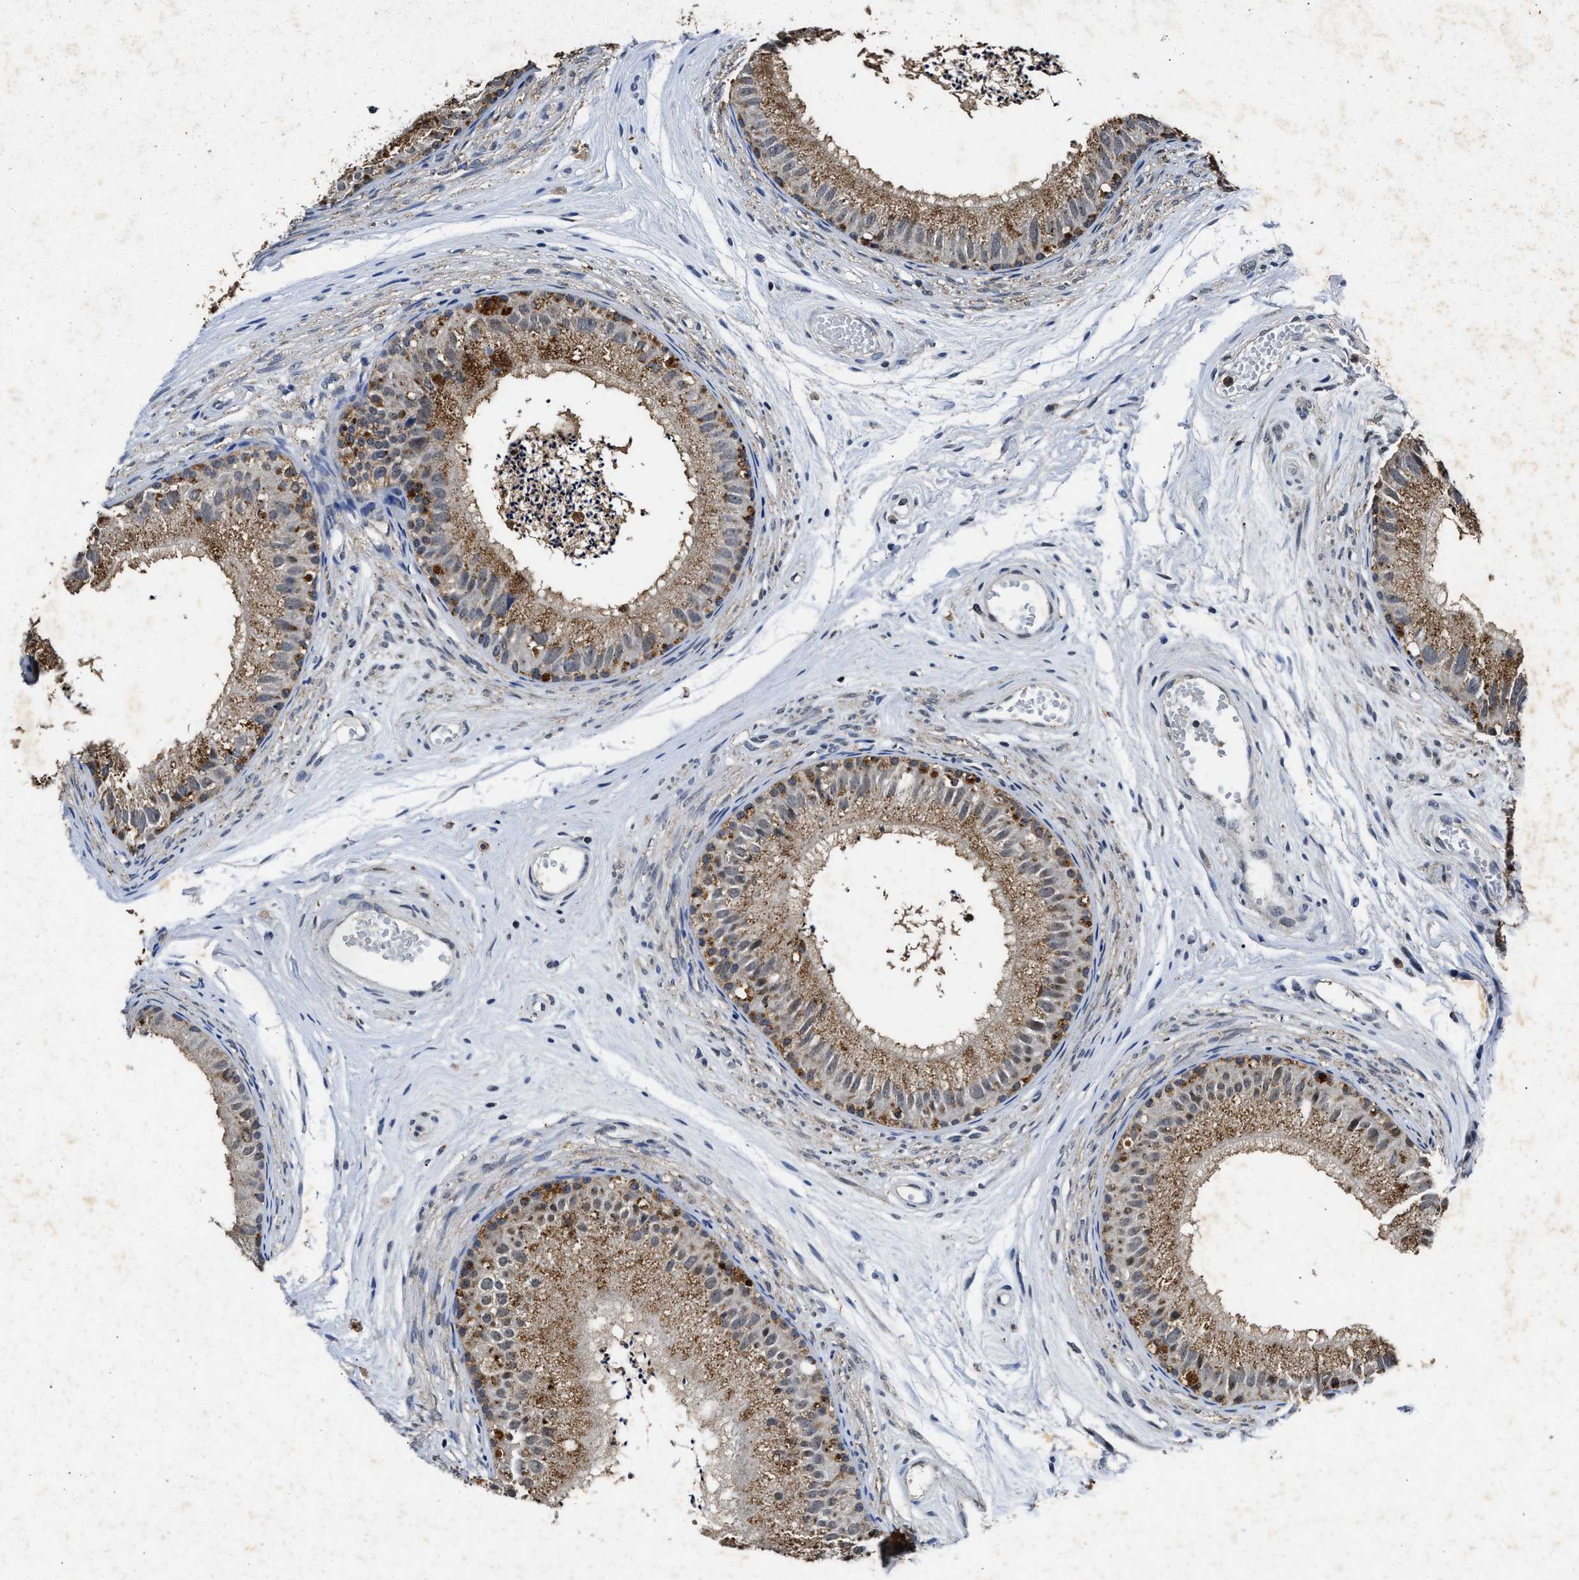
{"staining": {"intensity": "moderate", "quantity": ">75%", "location": "cytoplasmic/membranous"}, "tissue": "epididymis", "cell_type": "Glandular cells", "image_type": "normal", "snomed": [{"axis": "morphology", "description": "Normal tissue, NOS"}, {"axis": "topography", "description": "Epididymis"}], "caption": "Immunohistochemistry (IHC) photomicrograph of normal epididymis stained for a protein (brown), which reveals medium levels of moderate cytoplasmic/membranous staining in about >75% of glandular cells.", "gene": "ACOX1", "patient": {"sex": "male", "age": 56}}